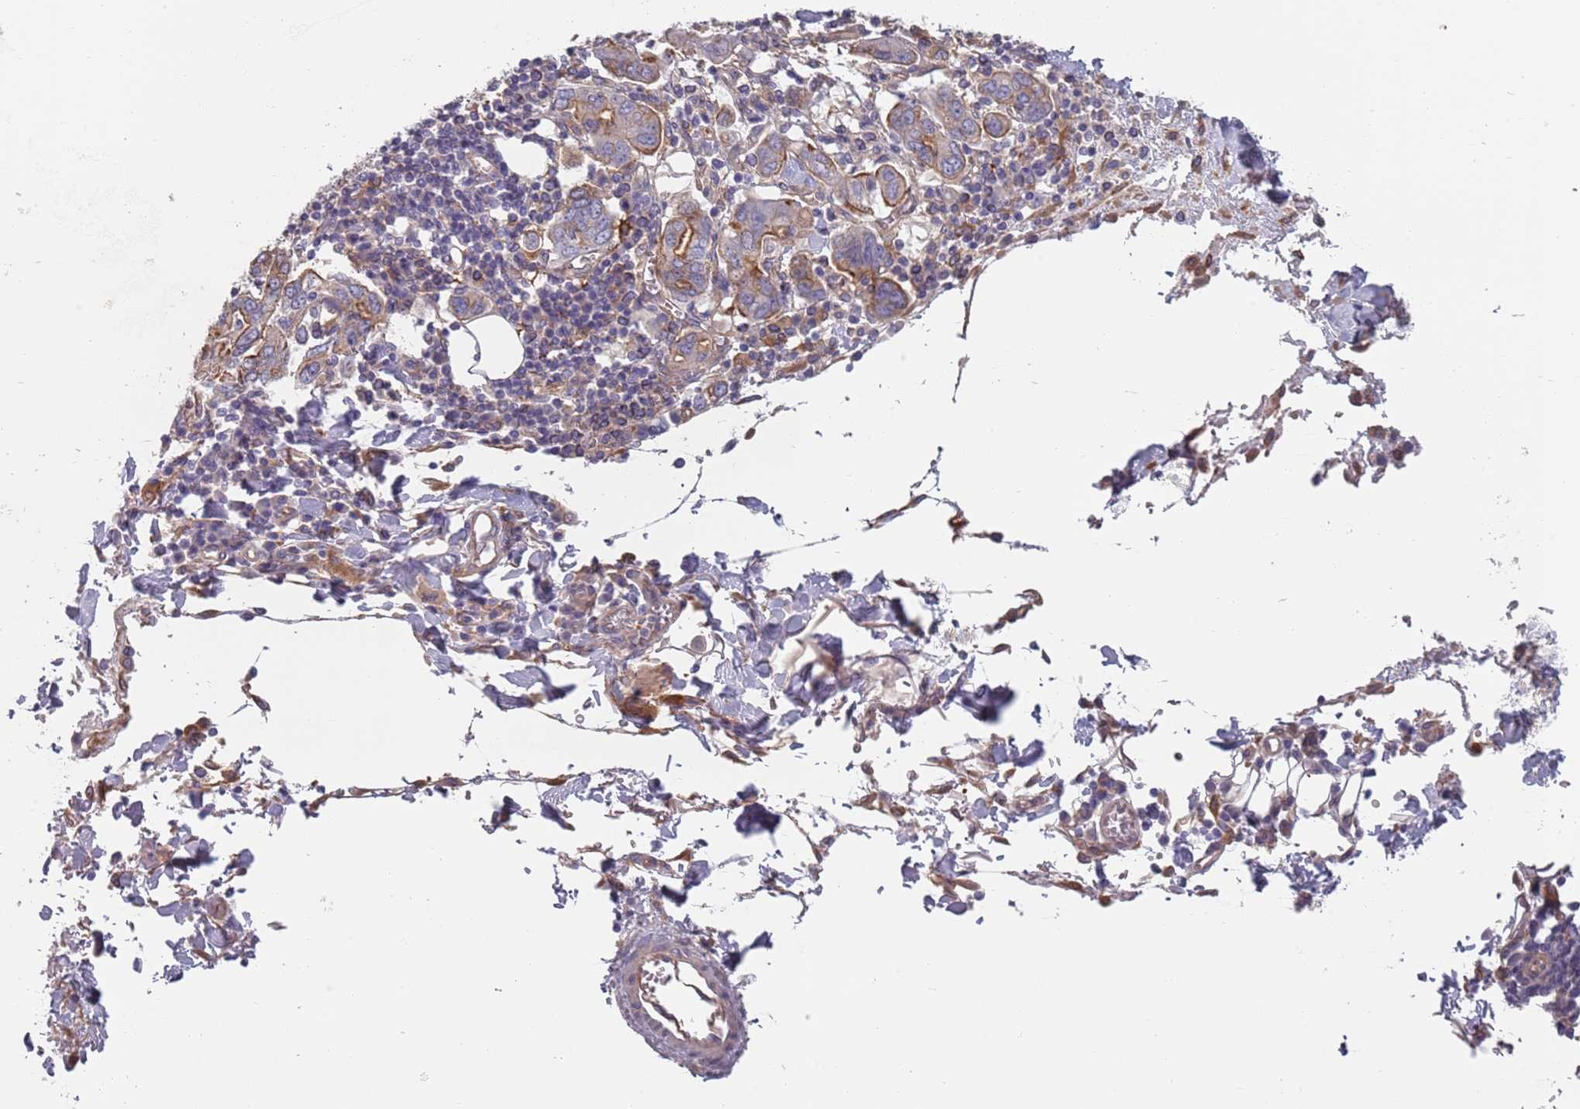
{"staining": {"intensity": "moderate", "quantity": "25%-75%", "location": "cytoplasmic/membranous"}, "tissue": "stomach cancer", "cell_type": "Tumor cells", "image_type": "cancer", "snomed": [{"axis": "morphology", "description": "Adenocarcinoma, NOS"}, {"axis": "topography", "description": "Stomach, upper"}, {"axis": "topography", "description": "Stomach"}], "caption": "Stomach adenocarcinoma tissue demonstrates moderate cytoplasmic/membranous positivity in approximately 25%-75% of tumor cells The protein is stained brown, and the nuclei are stained in blue (DAB (3,3'-diaminobenzidine) IHC with brightfield microscopy, high magnification).", "gene": "APPL2", "patient": {"sex": "male", "age": 62}}